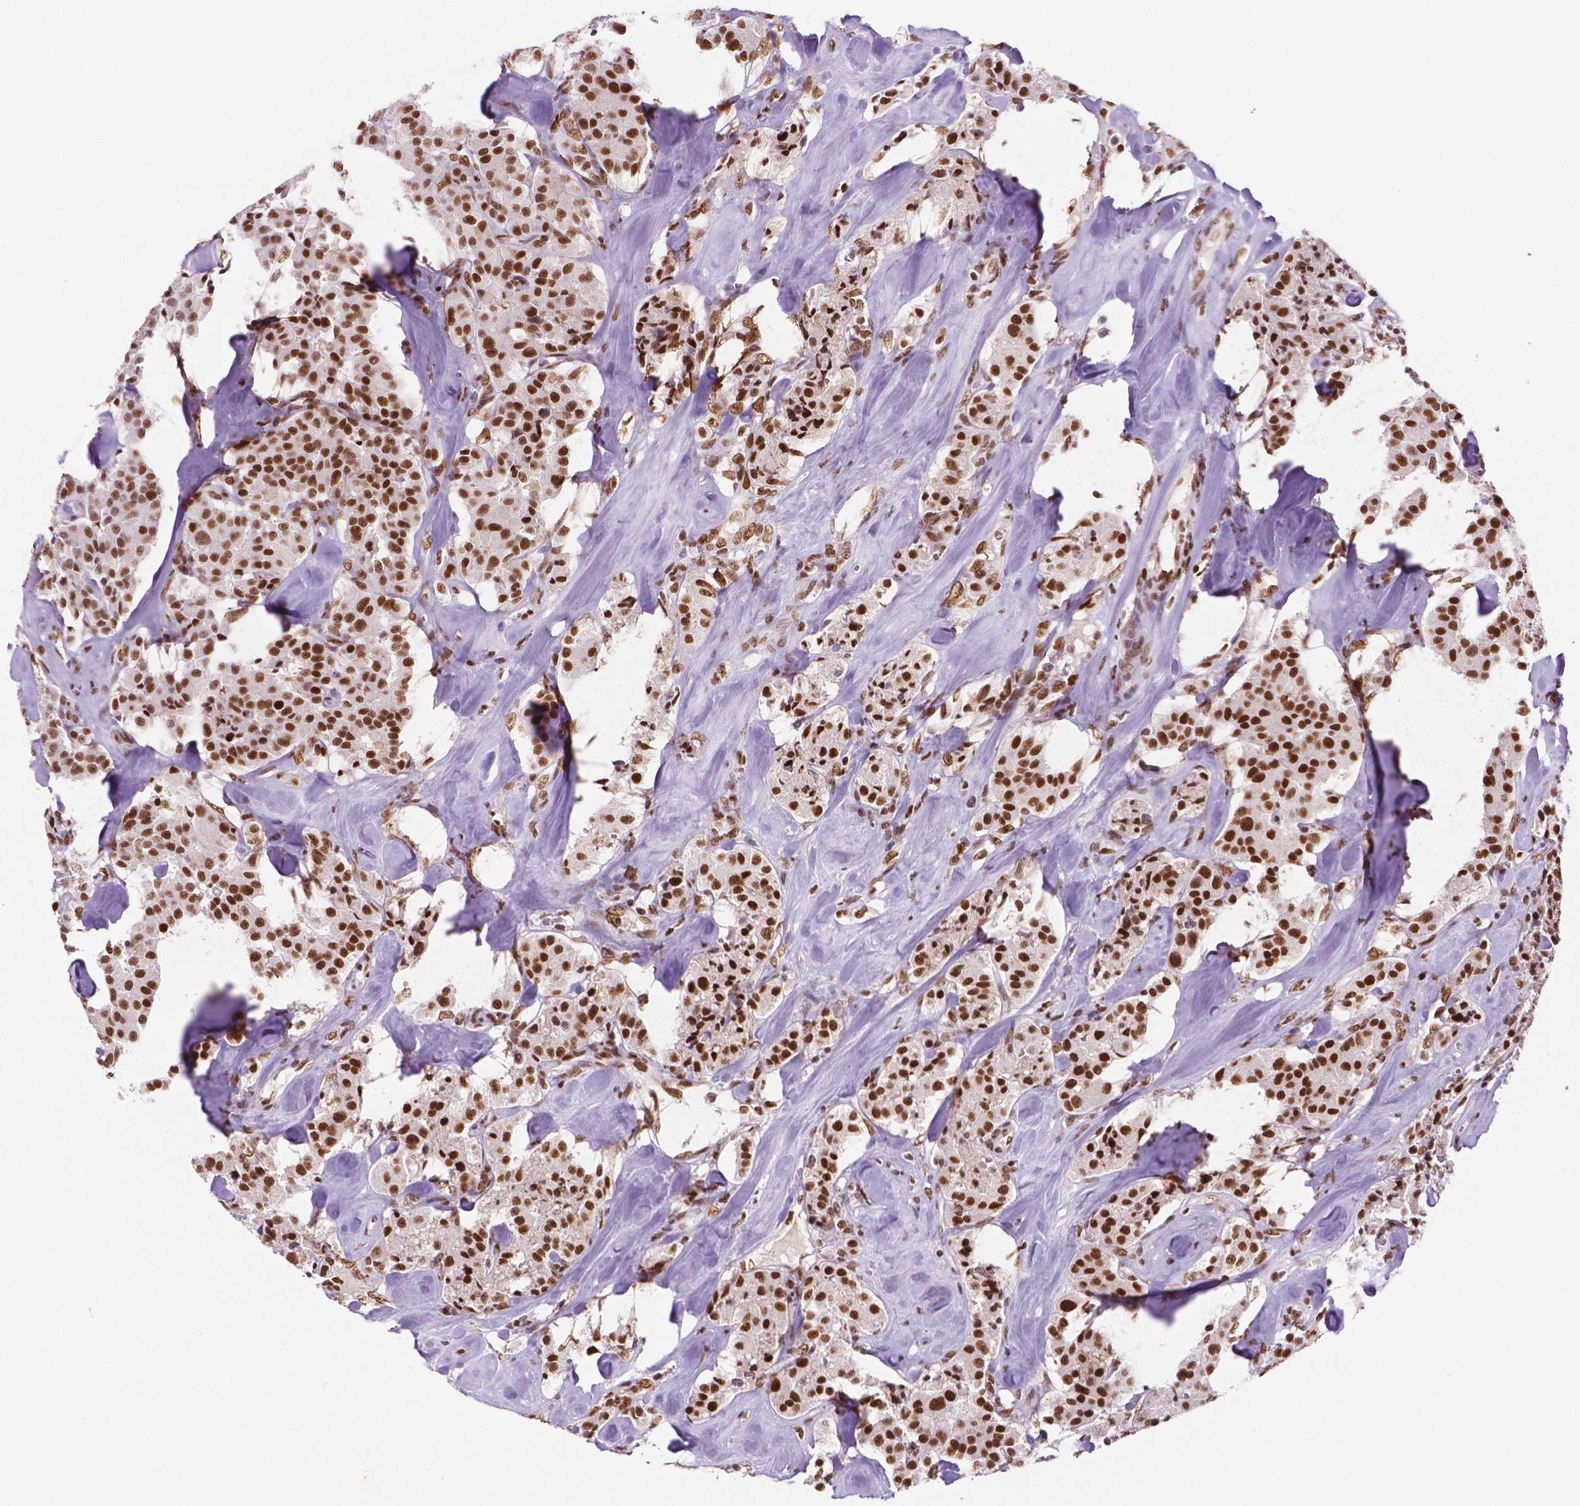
{"staining": {"intensity": "moderate", "quantity": "25%-75%", "location": "nuclear"}, "tissue": "carcinoid", "cell_type": "Tumor cells", "image_type": "cancer", "snomed": [{"axis": "morphology", "description": "Carcinoid, malignant, NOS"}, {"axis": "topography", "description": "Pancreas"}], "caption": "Immunohistochemistry (IHC) photomicrograph of carcinoid stained for a protein (brown), which displays medium levels of moderate nuclear staining in about 25%-75% of tumor cells.", "gene": "MLH1", "patient": {"sex": "male", "age": 41}}